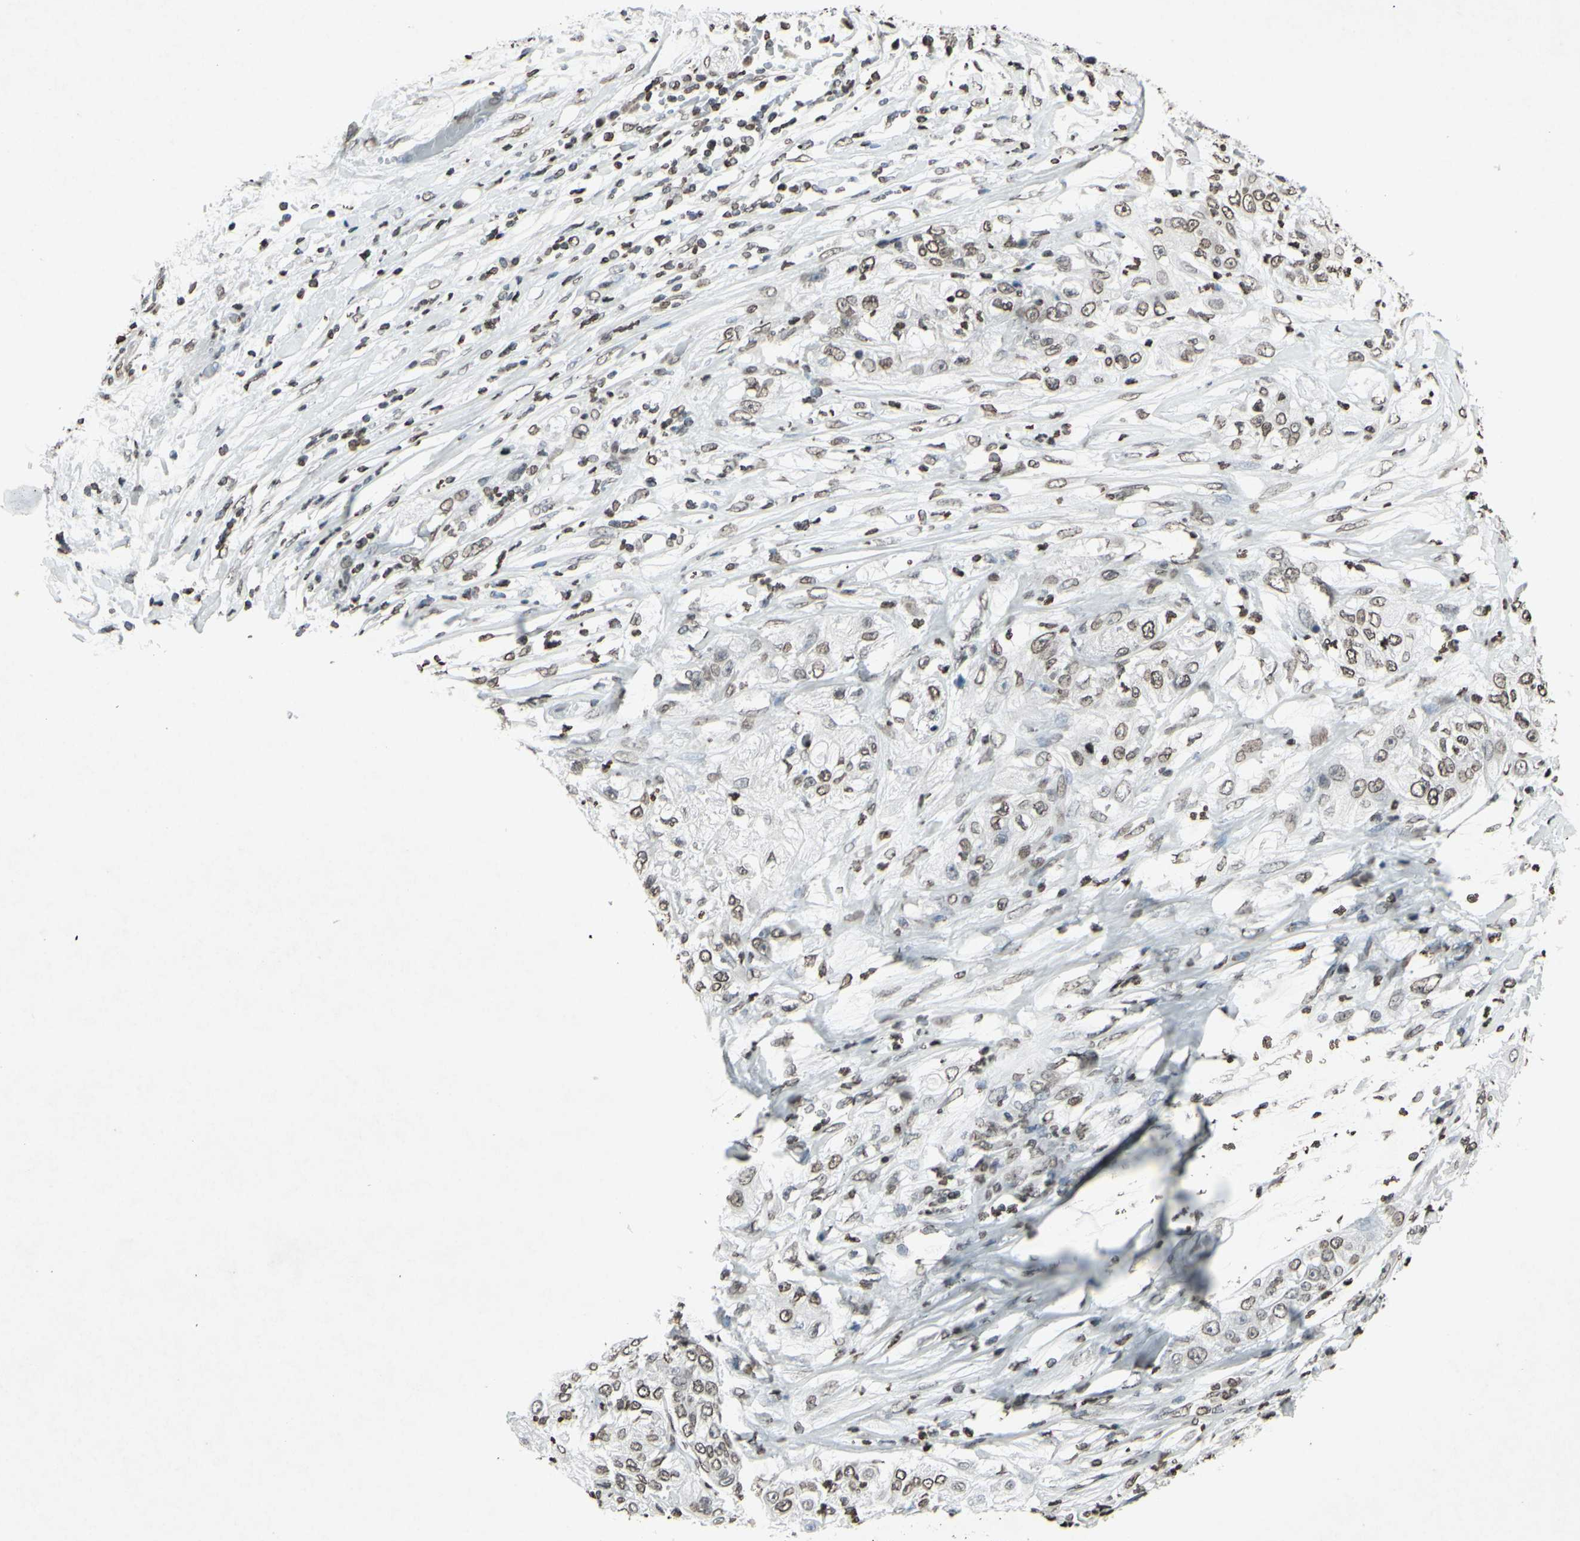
{"staining": {"intensity": "weak", "quantity": "25%-75%", "location": "cytoplasmic/membranous,nuclear"}, "tissue": "lung cancer", "cell_type": "Tumor cells", "image_type": "cancer", "snomed": [{"axis": "morphology", "description": "Inflammation, NOS"}, {"axis": "morphology", "description": "Squamous cell carcinoma, NOS"}, {"axis": "topography", "description": "Lymph node"}, {"axis": "topography", "description": "Soft tissue"}, {"axis": "topography", "description": "Lung"}], "caption": "An immunohistochemistry (IHC) micrograph of neoplastic tissue is shown. Protein staining in brown highlights weak cytoplasmic/membranous and nuclear positivity in lung squamous cell carcinoma within tumor cells.", "gene": "CD79B", "patient": {"sex": "male", "age": 66}}